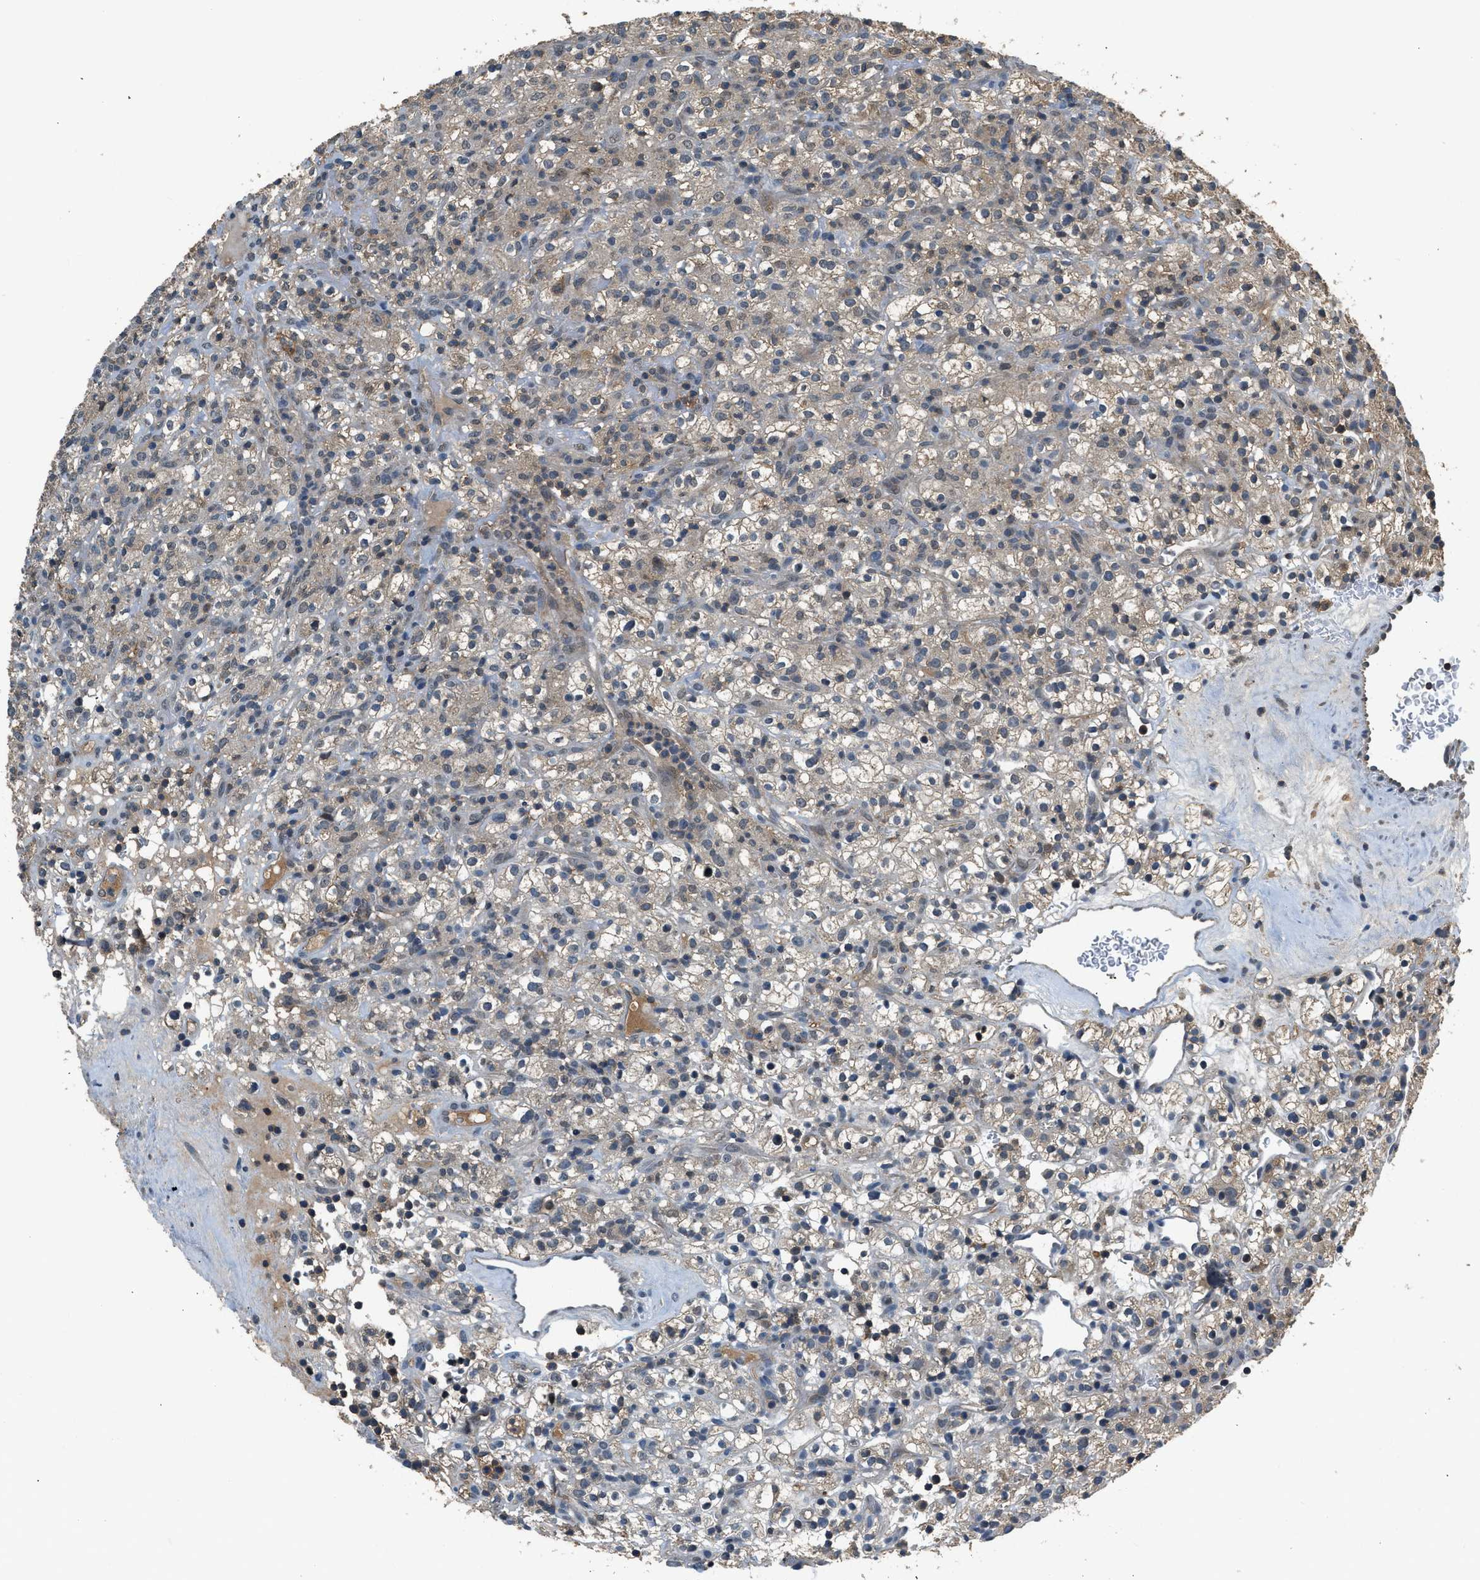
{"staining": {"intensity": "weak", "quantity": "<25%", "location": "cytoplasmic/membranous"}, "tissue": "renal cancer", "cell_type": "Tumor cells", "image_type": "cancer", "snomed": [{"axis": "morphology", "description": "Normal tissue, NOS"}, {"axis": "morphology", "description": "Adenocarcinoma, NOS"}, {"axis": "topography", "description": "Kidney"}], "caption": "Immunohistochemical staining of human renal adenocarcinoma demonstrates no significant staining in tumor cells.", "gene": "SLC15A4", "patient": {"sex": "female", "age": 72}}